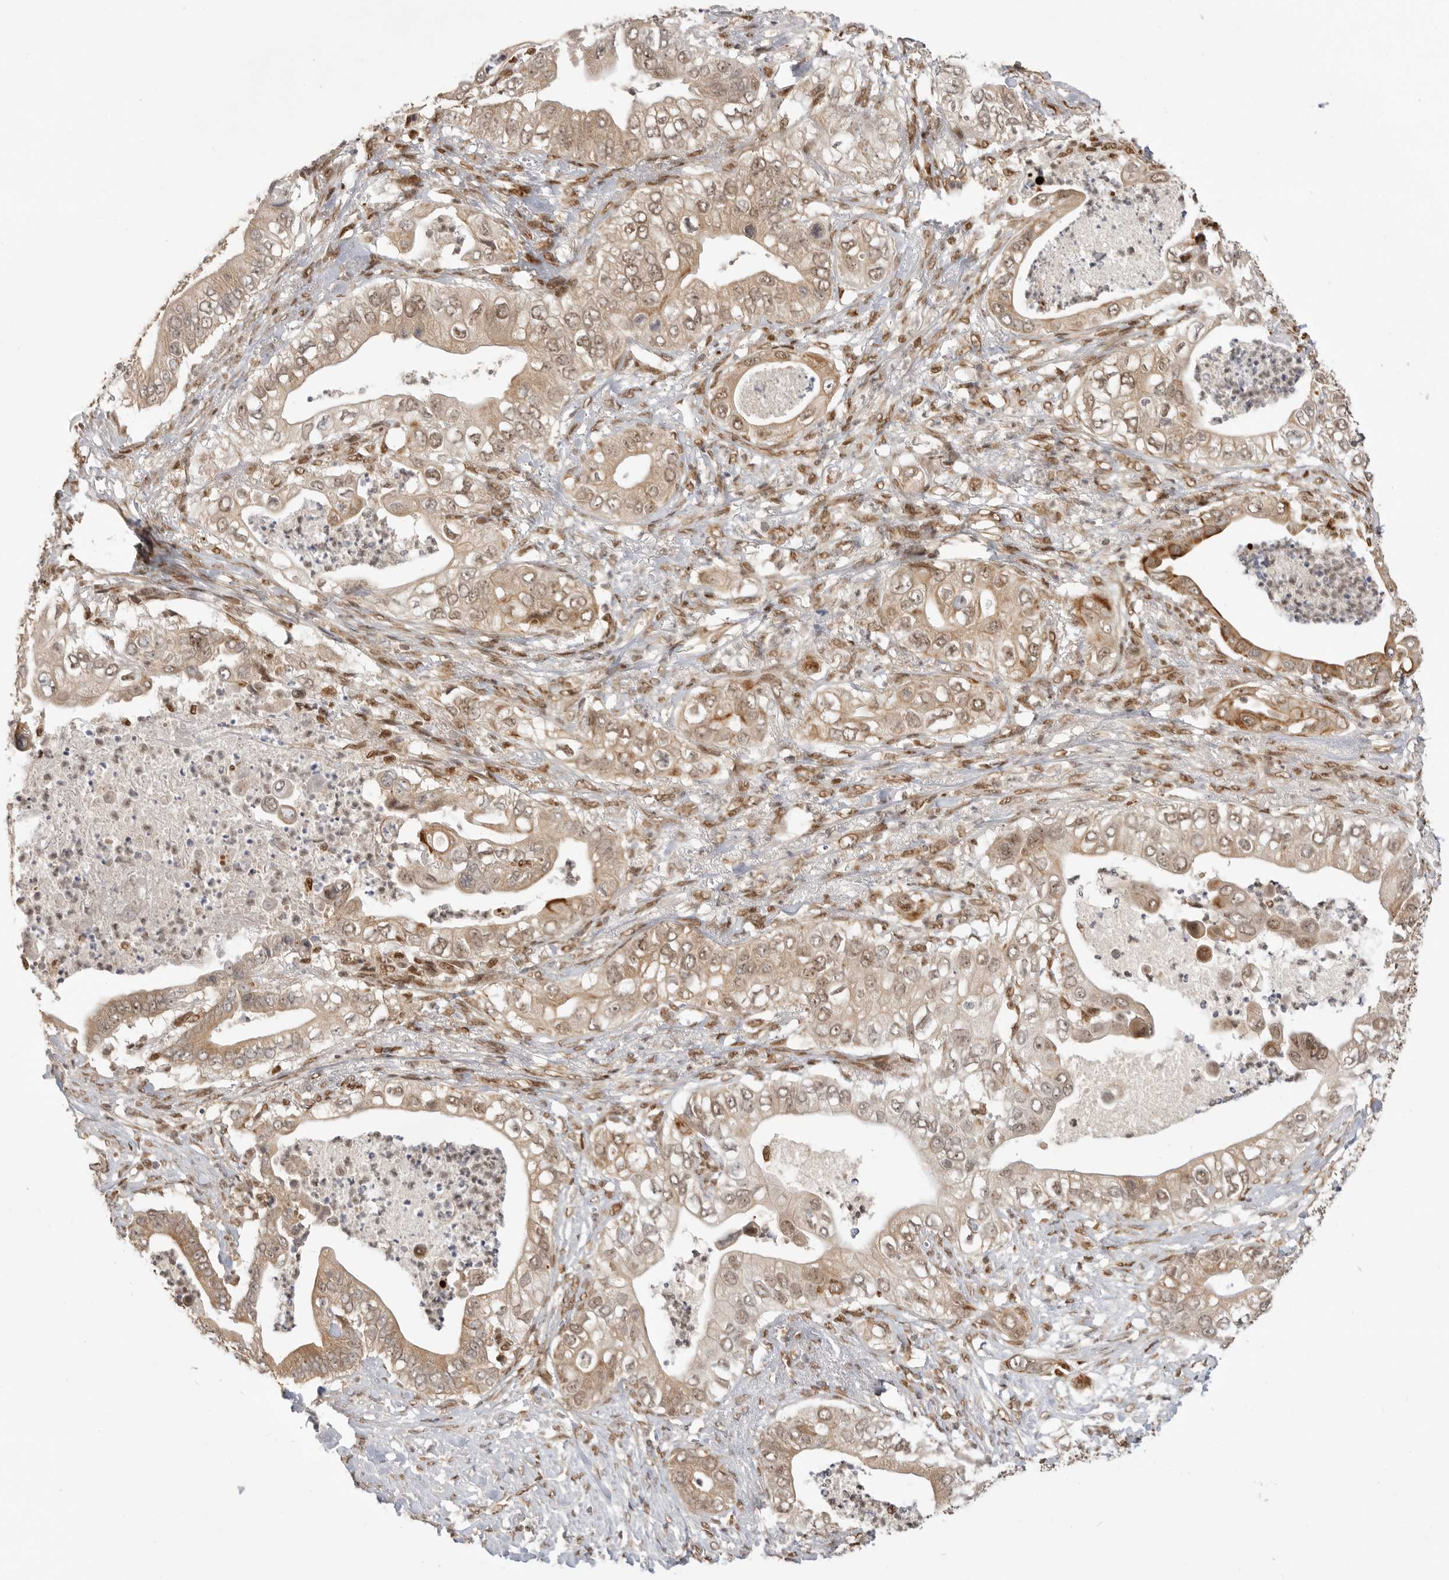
{"staining": {"intensity": "moderate", "quantity": ">75%", "location": "cytoplasmic/membranous,nuclear"}, "tissue": "pancreatic cancer", "cell_type": "Tumor cells", "image_type": "cancer", "snomed": [{"axis": "morphology", "description": "Adenocarcinoma, NOS"}, {"axis": "topography", "description": "Pancreas"}], "caption": "Moderate cytoplasmic/membranous and nuclear positivity for a protein is present in about >75% of tumor cells of pancreatic adenocarcinoma using IHC.", "gene": "ALKAL1", "patient": {"sex": "female", "age": 78}}